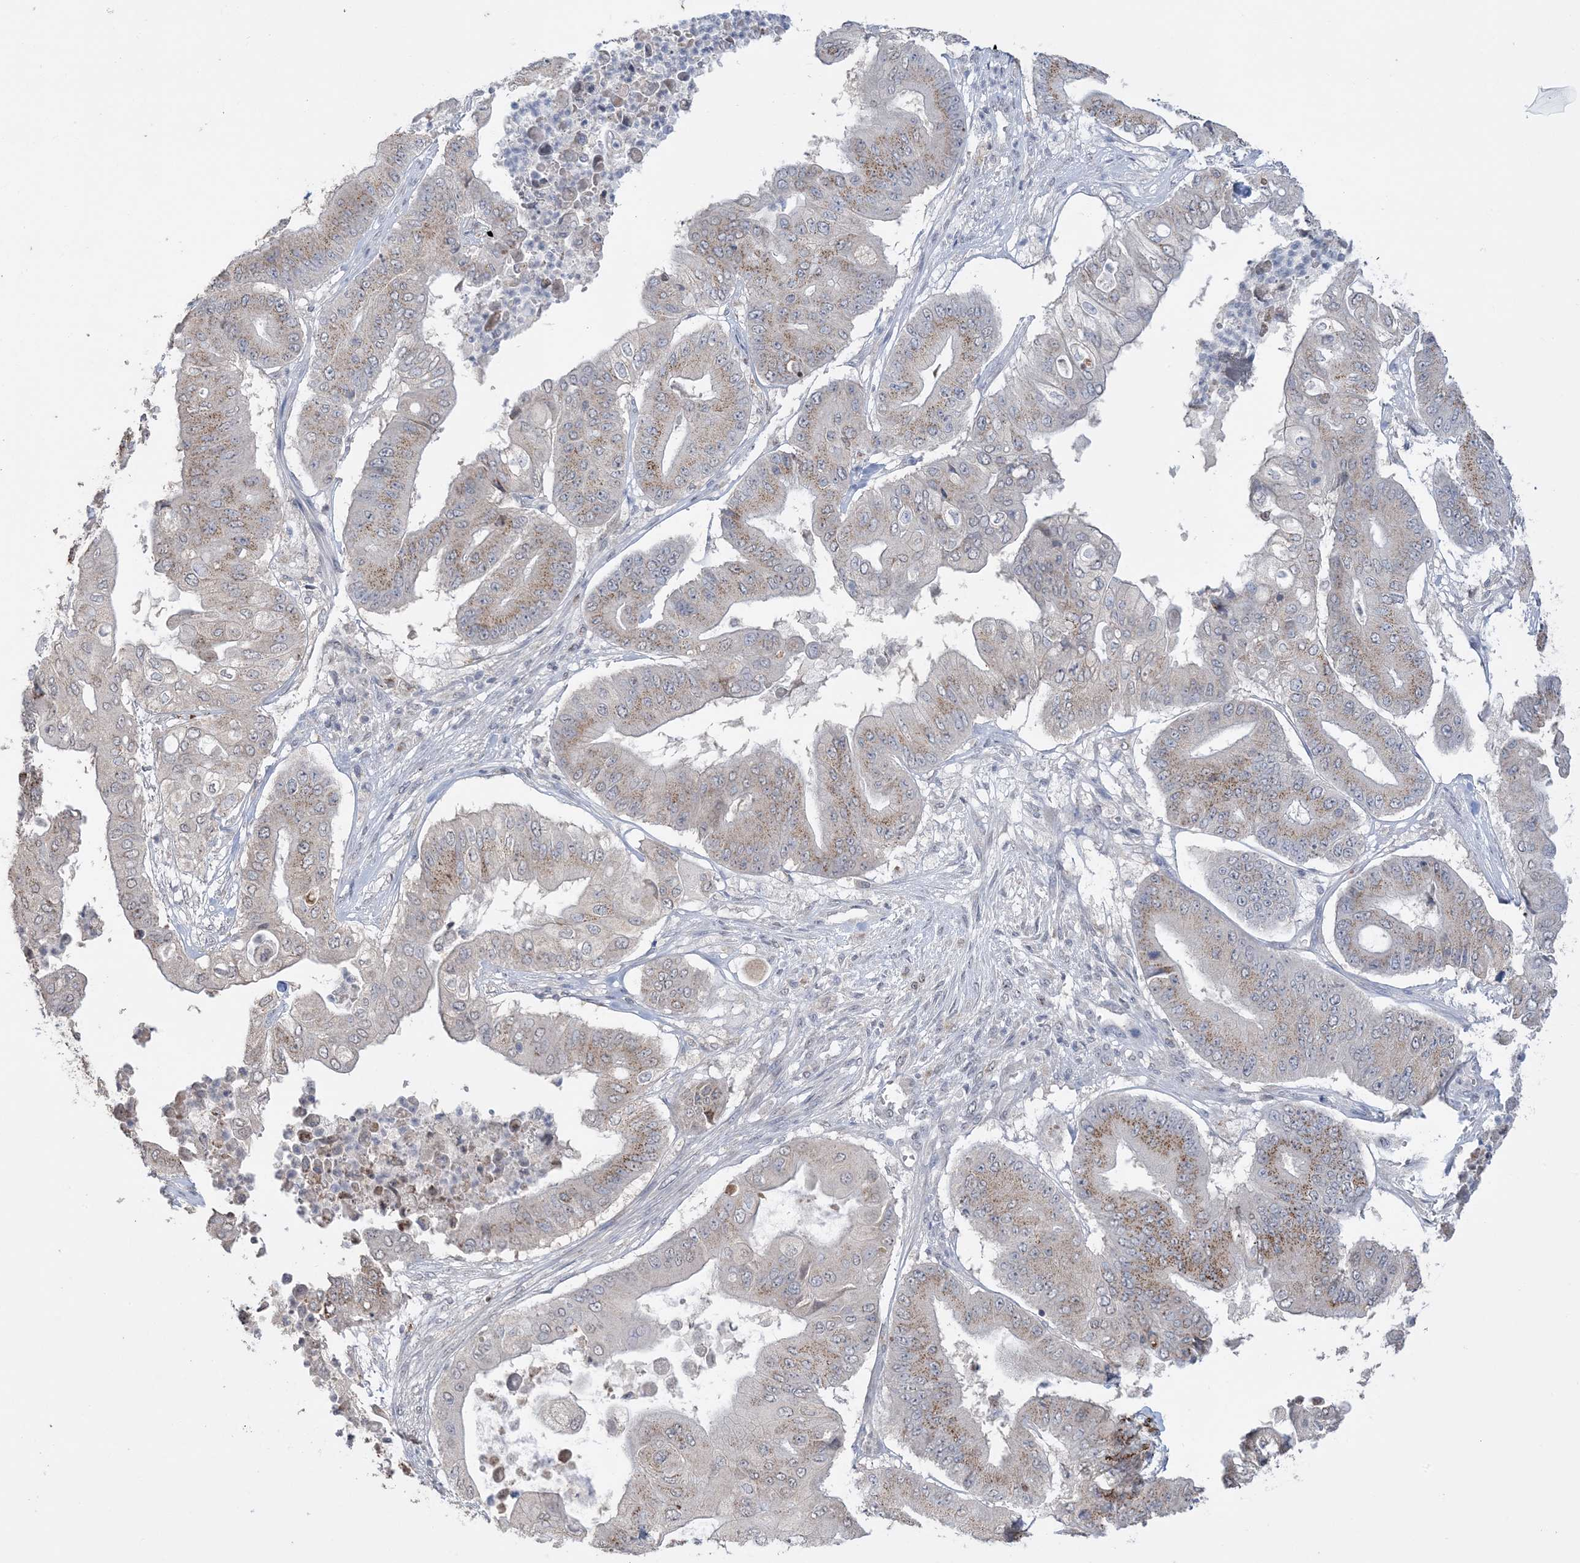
{"staining": {"intensity": "moderate", "quantity": ">75%", "location": "cytoplasmic/membranous"}, "tissue": "pancreatic cancer", "cell_type": "Tumor cells", "image_type": "cancer", "snomed": [{"axis": "morphology", "description": "Adenocarcinoma, NOS"}, {"axis": "topography", "description": "Pancreas"}], "caption": "Protein expression analysis of human pancreatic adenocarcinoma reveals moderate cytoplasmic/membranous expression in approximately >75% of tumor cells.", "gene": "XRN1", "patient": {"sex": "female", "age": 77}}